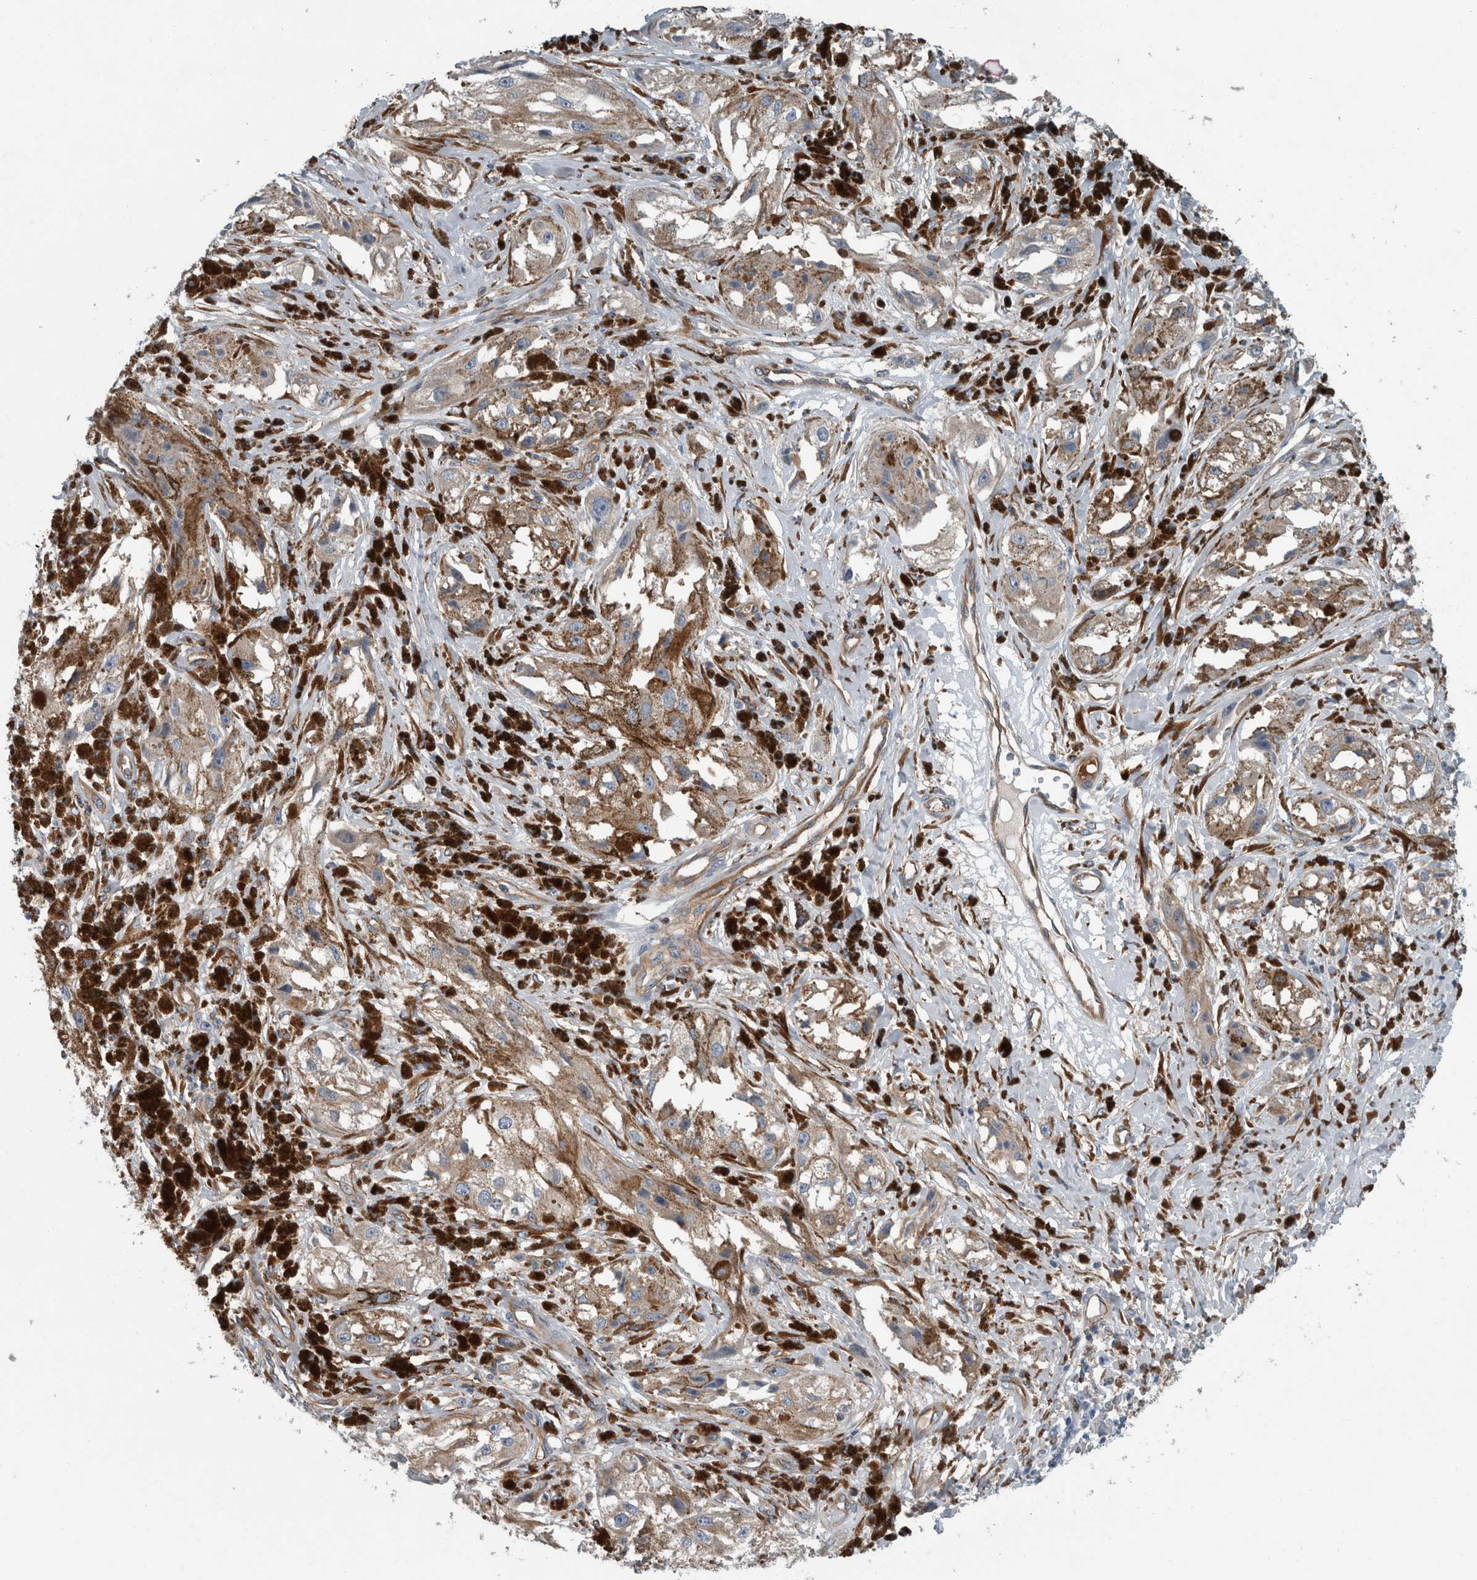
{"staining": {"intensity": "moderate", "quantity": ">75%", "location": "cytoplasmic/membranous"}, "tissue": "melanoma", "cell_type": "Tumor cells", "image_type": "cancer", "snomed": [{"axis": "morphology", "description": "Malignant melanoma, NOS"}, {"axis": "topography", "description": "Skin"}], "caption": "Tumor cells reveal moderate cytoplasmic/membranous expression in approximately >75% of cells in melanoma.", "gene": "GLT8D2", "patient": {"sex": "male", "age": 88}}